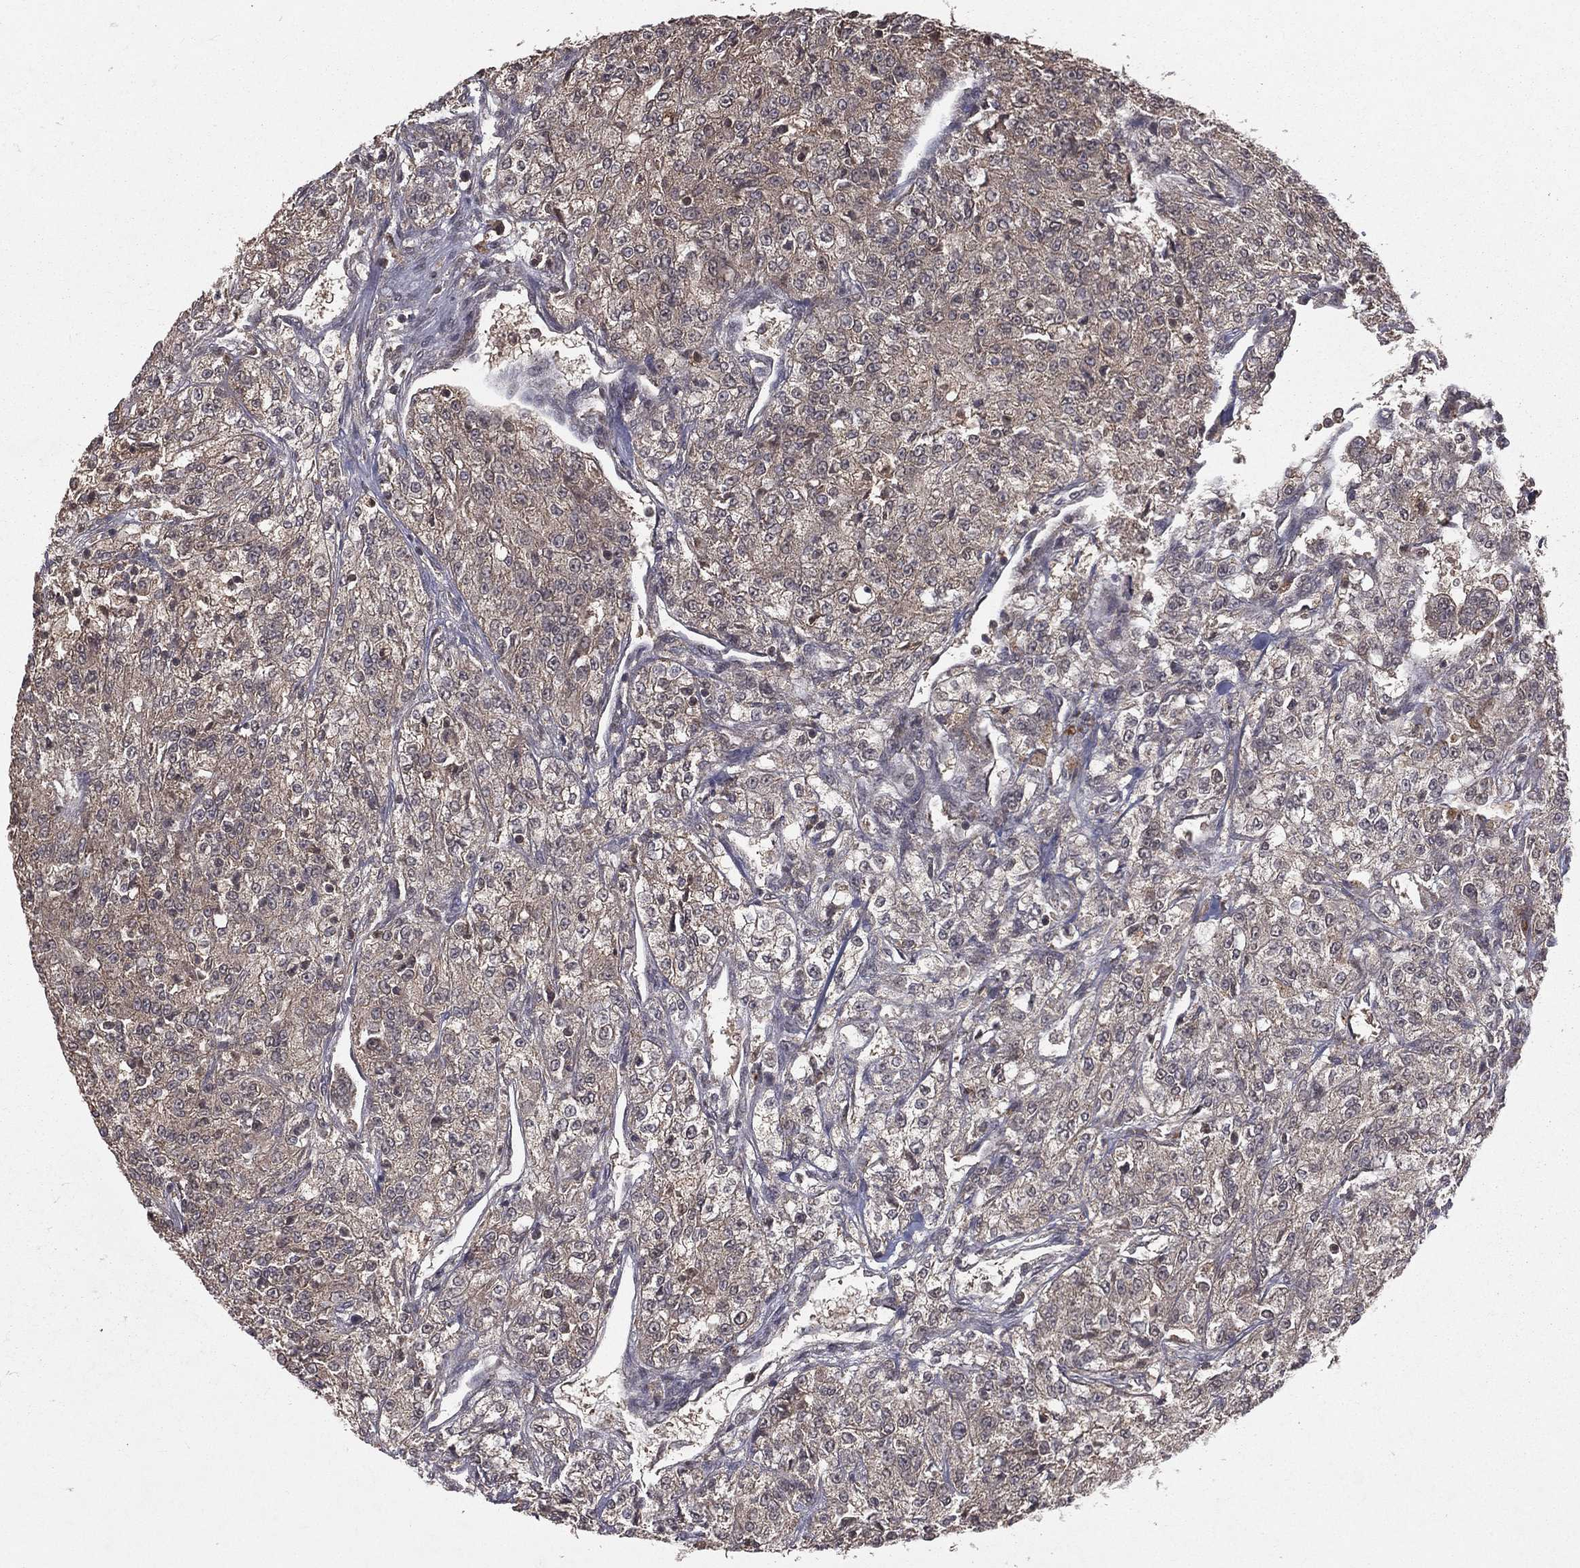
{"staining": {"intensity": "weak", "quantity": "<25%", "location": "cytoplasmic/membranous"}, "tissue": "renal cancer", "cell_type": "Tumor cells", "image_type": "cancer", "snomed": [{"axis": "morphology", "description": "Adenocarcinoma, NOS"}, {"axis": "topography", "description": "Kidney"}], "caption": "An image of human renal cancer (adenocarcinoma) is negative for staining in tumor cells.", "gene": "ZDHHC15", "patient": {"sex": "female", "age": 63}}